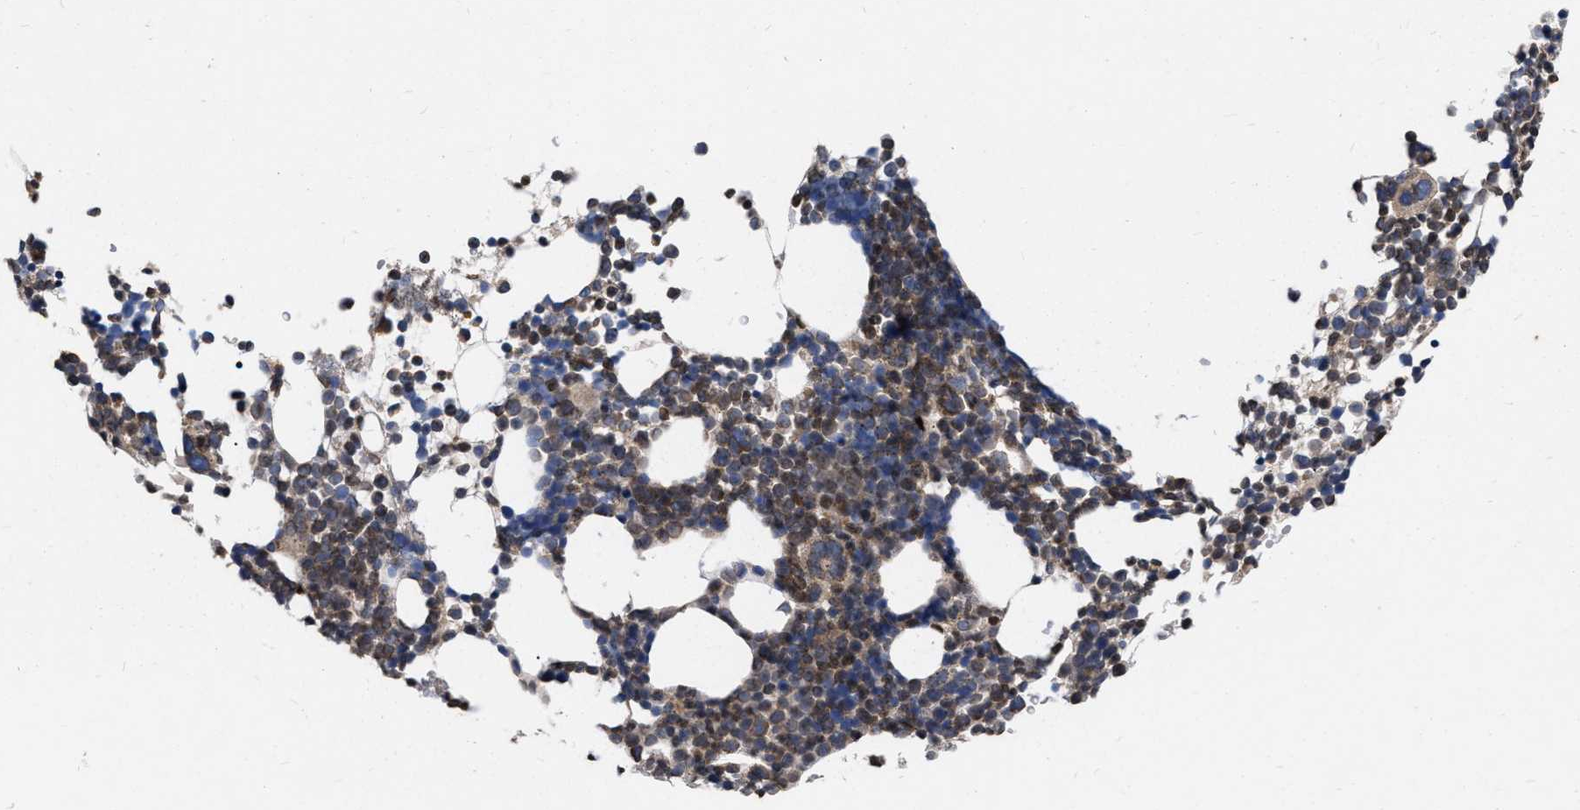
{"staining": {"intensity": "weak", "quantity": "25%-75%", "location": "cytoplasmic/membranous,nuclear"}, "tissue": "bone marrow", "cell_type": "Hematopoietic cells", "image_type": "normal", "snomed": [{"axis": "morphology", "description": "Normal tissue, NOS"}, {"axis": "morphology", "description": "Inflammation, NOS"}, {"axis": "topography", "description": "Bone marrow"}], "caption": "DAB immunohistochemical staining of normal bone marrow reveals weak cytoplasmic/membranous,nuclear protein staining in about 25%-75% of hematopoietic cells. The staining was performed using DAB (3,3'-diaminobenzidine), with brown indicating positive protein expression. Nuclei are stained blue with hematoxylin.", "gene": "MDM4", "patient": {"sex": "female", "age": 67}}